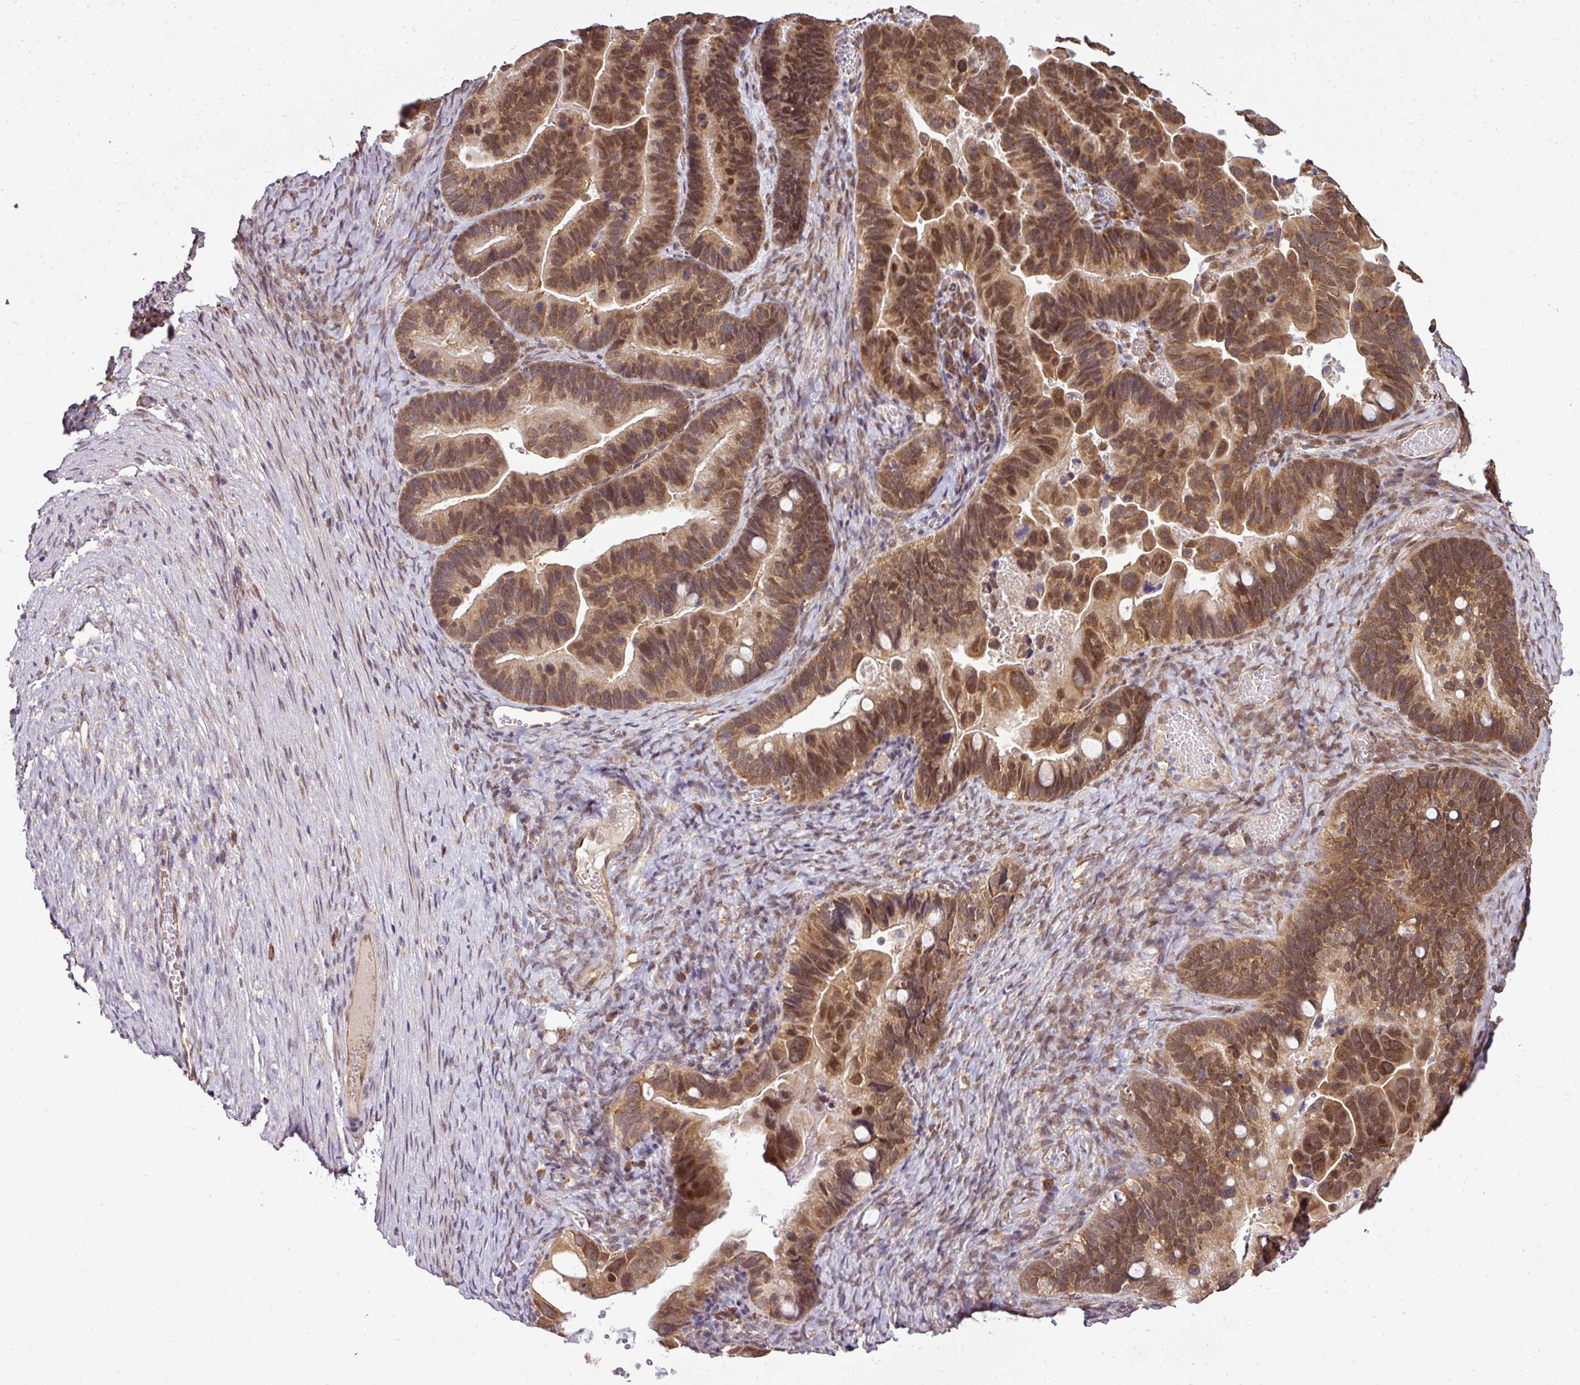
{"staining": {"intensity": "moderate", "quantity": ">75%", "location": "cytoplasmic/membranous,nuclear"}, "tissue": "ovarian cancer", "cell_type": "Tumor cells", "image_type": "cancer", "snomed": [{"axis": "morphology", "description": "Cystadenocarcinoma, serous, NOS"}, {"axis": "topography", "description": "Ovary"}], "caption": "A brown stain shows moderate cytoplasmic/membranous and nuclear expression of a protein in serous cystadenocarcinoma (ovarian) tumor cells.", "gene": "RBM4B", "patient": {"sex": "female", "age": 56}}